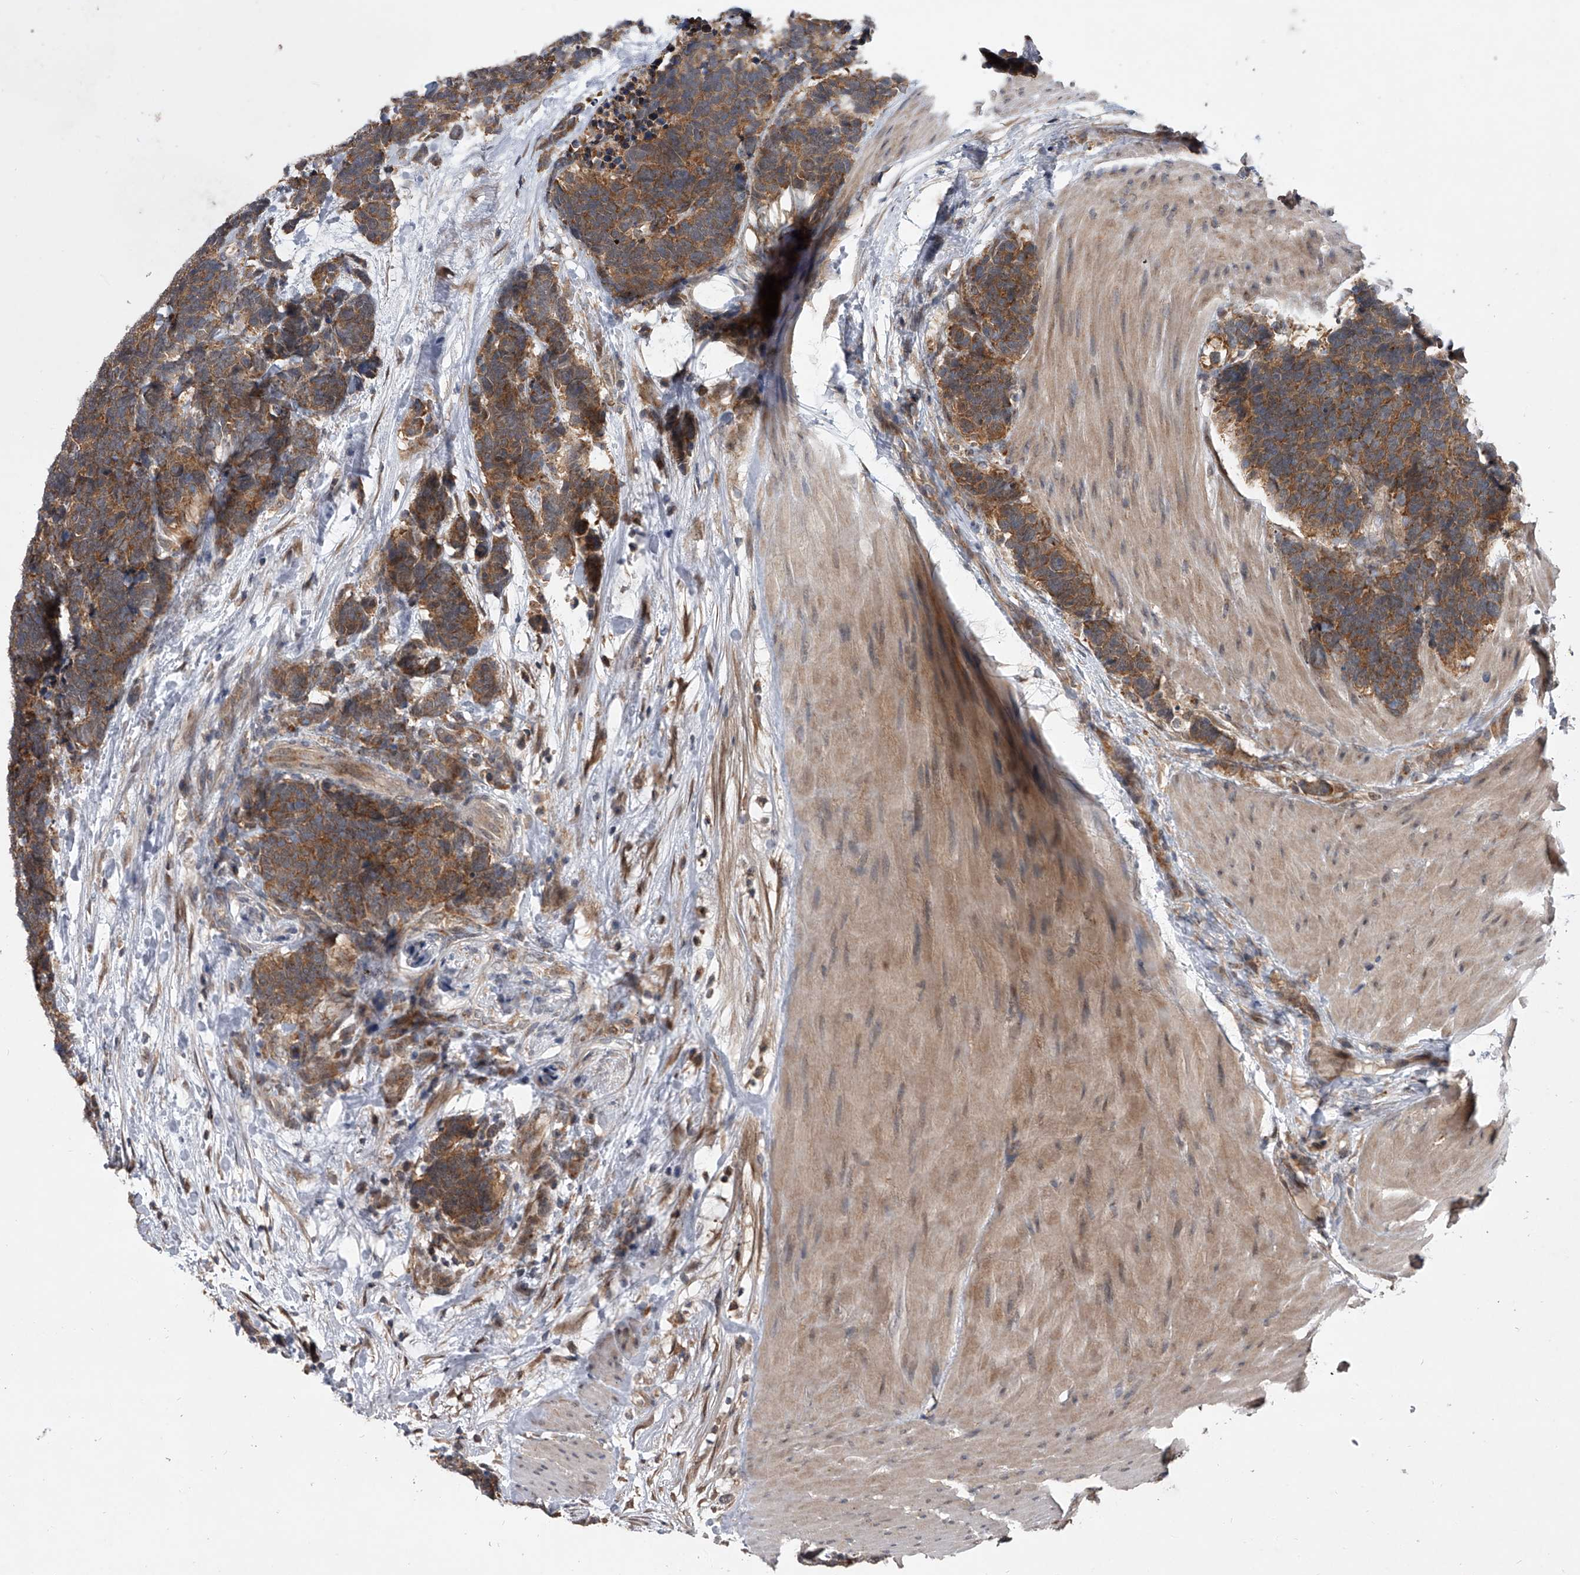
{"staining": {"intensity": "strong", "quantity": ">75%", "location": "cytoplasmic/membranous"}, "tissue": "carcinoid", "cell_type": "Tumor cells", "image_type": "cancer", "snomed": [{"axis": "morphology", "description": "Carcinoma, NOS"}, {"axis": "morphology", "description": "Carcinoid, malignant, NOS"}, {"axis": "topography", "description": "Urinary bladder"}], "caption": "Immunohistochemistry (IHC) image of carcinoma stained for a protein (brown), which shows high levels of strong cytoplasmic/membranous staining in about >75% of tumor cells.", "gene": "GEMIN8", "patient": {"sex": "male", "age": 57}}